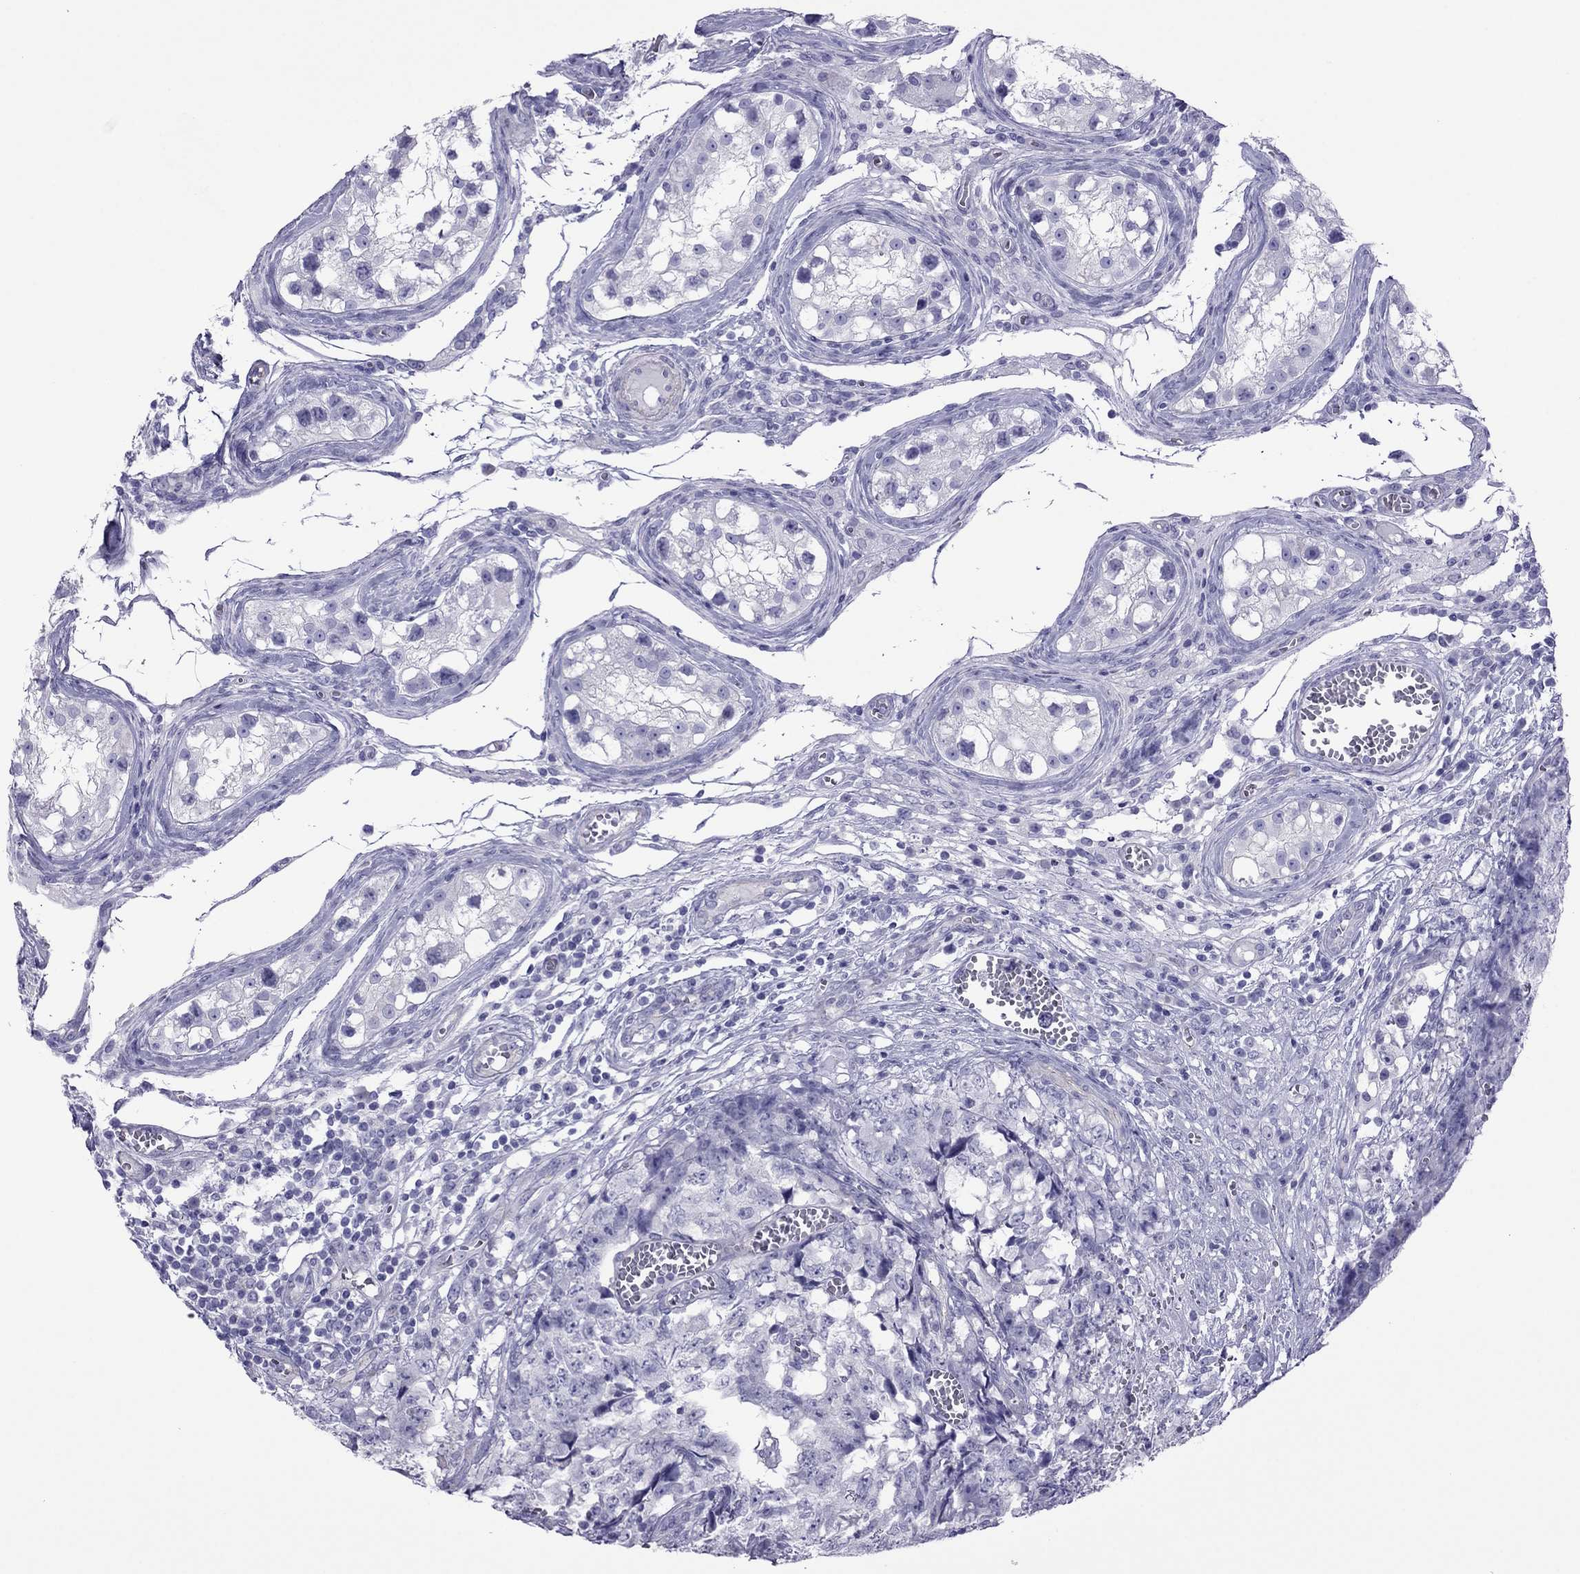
{"staining": {"intensity": "negative", "quantity": "none", "location": "none"}, "tissue": "testis cancer", "cell_type": "Tumor cells", "image_type": "cancer", "snomed": [{"axis": "morphology", "description": "Carcinoma, Embryonal, NOS"}, {"axis": "topography", "description": "Testis"}], "caption": "An immunohistochemistry (IHC) micrograph of testis cancer is shown. There is no staining in tumor cells of testis cancer.", "gene": "MYL11", "patient": {"sex": "male", "age": 23}}